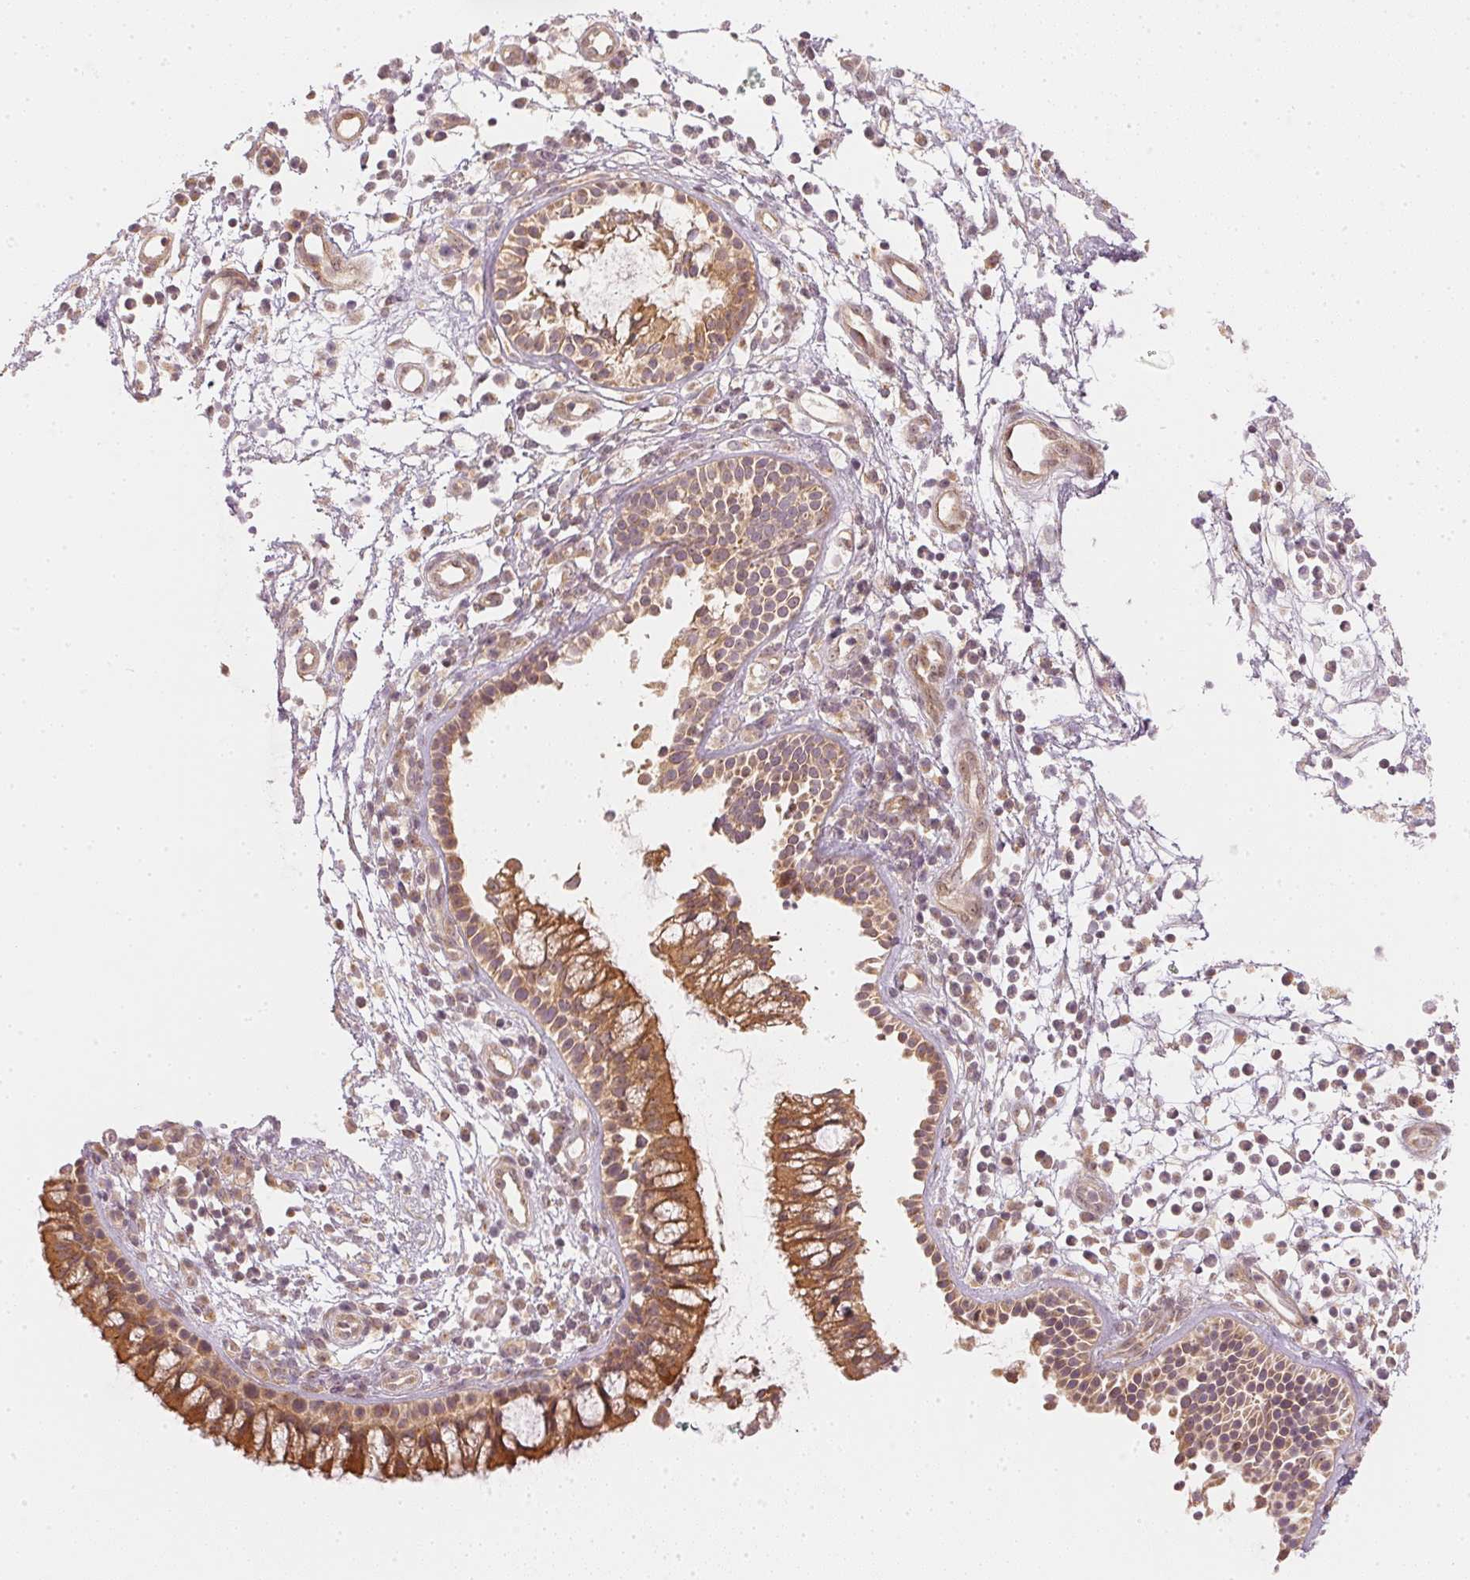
{"staining": {"intensity": "strong", "quantity": ">75%", "location": "cytoplasmic/membranous"}, "tissue": "nasopharynx", "cell_type": "Respiratory epithelial cells", "image_type": "normal", "snomed": [{"axis": "morphology", "description": "Normal tissue, NOS"}, {"axis": "topography", "description": "Nasopharynx"}], "caption": "Immunohistochemistry (IHC) histopathology image of unremarkable human nasopharynx stained for a protein (brown), which exhibits high levels of strong cytoplasmic/membranous expression in about >75% of respiratory epithelial cells.", "gene": "WDR54", "patient": {"sex": "male", "age": 77}}